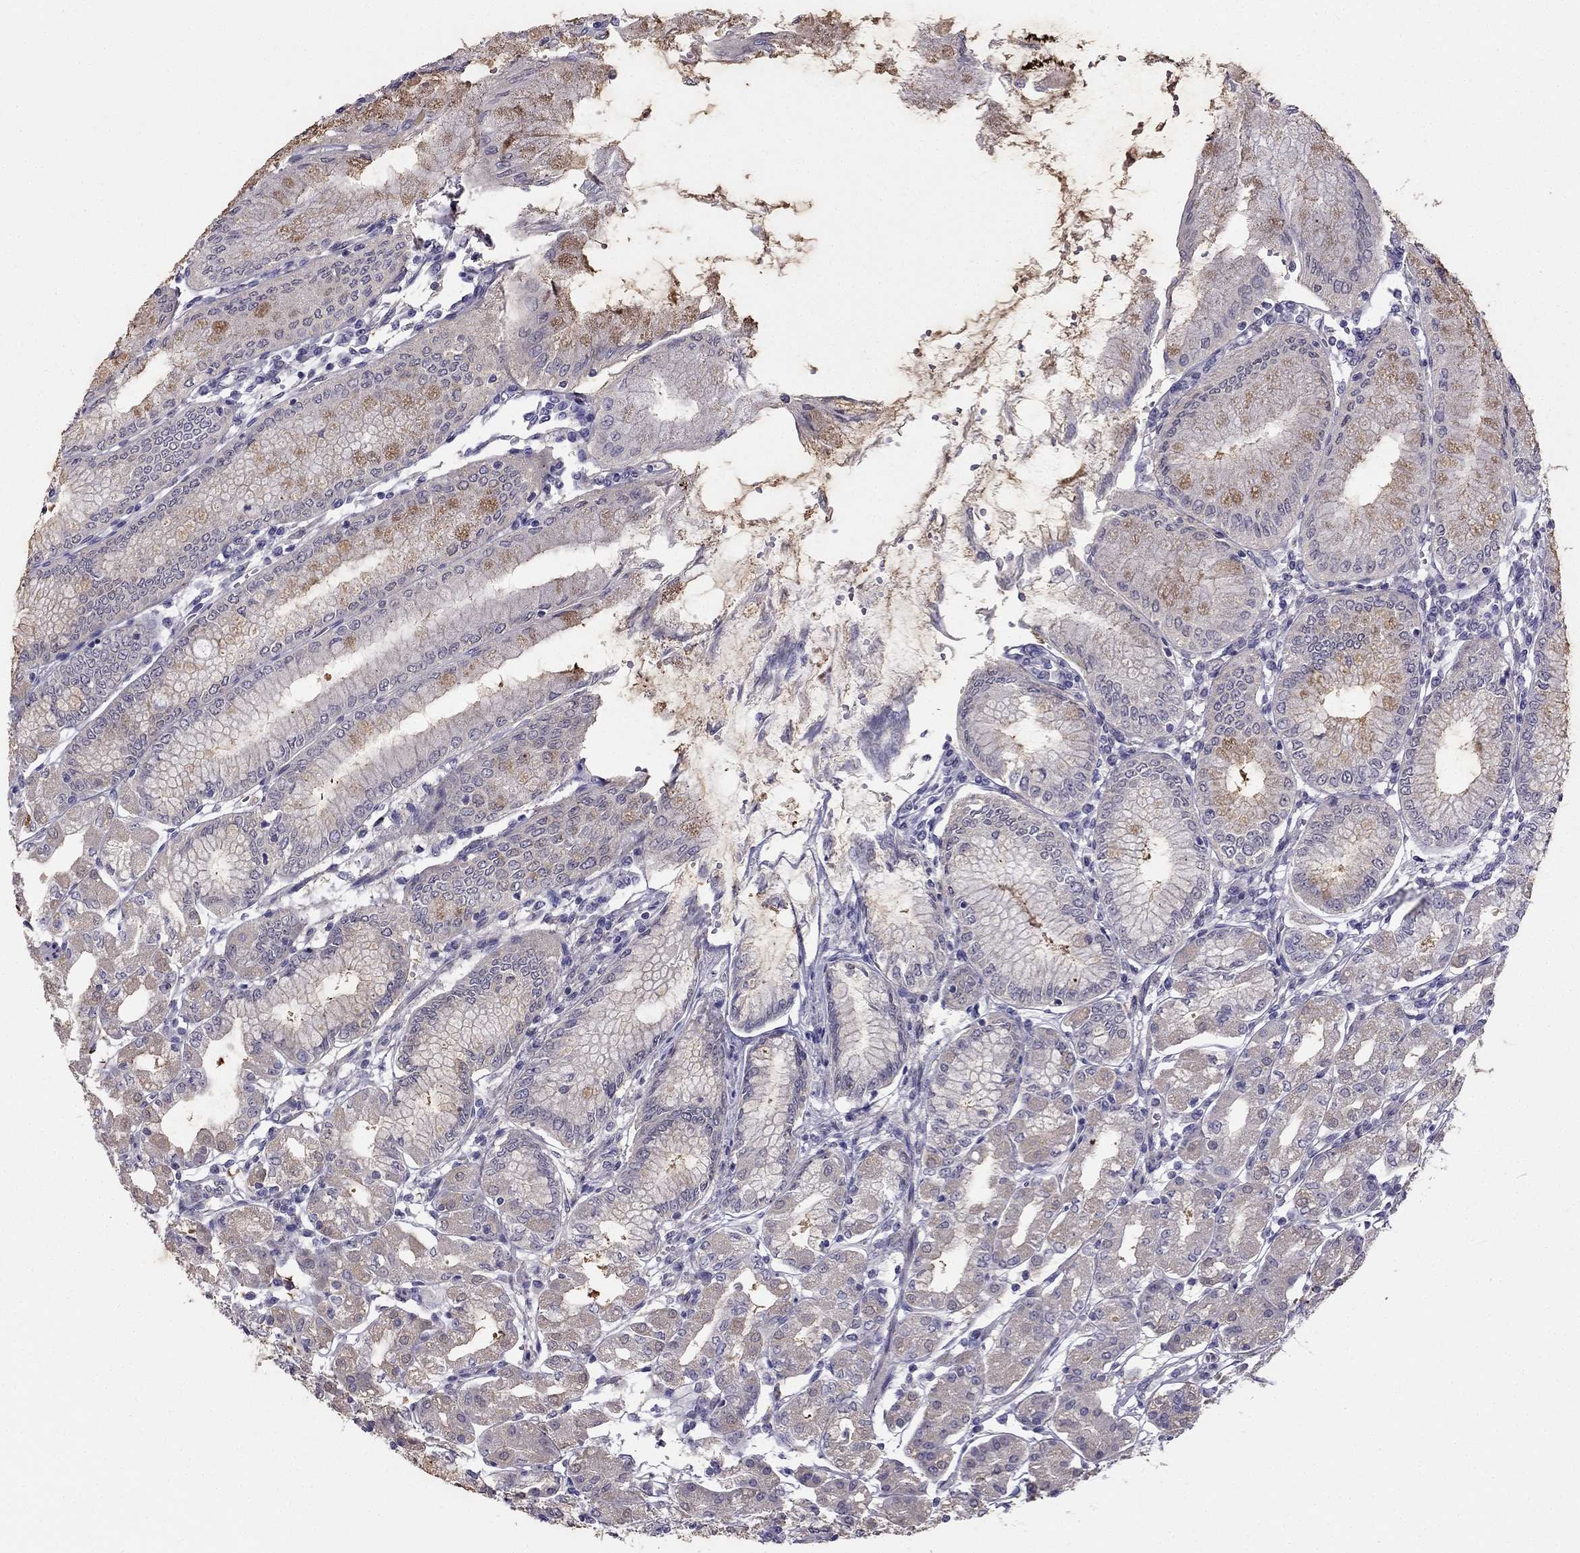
{"staining": {"intensity": "weak", "quantity": "<25%", "location": "cytoplasmic/membranous"}, "tissue": "stomach", "cell_type": "Glandular cells", "image_type": "normal", "snomed": [{"axis": "morphology", "description": "Normal tissue, NOS"}, {"axis": "topography", "description": "Skeletal muscle"}, {"axis": "topography", "description": "Stomach"}], "caption": "Immunohistochemical staining of benign human stomach shows no significant staining in glandular cells. (Brightfield microscopy of DAB immunohistochemistry at high magnification).", "gene": "HSFX1", "patient": {"sex": "female", "age": 57}}